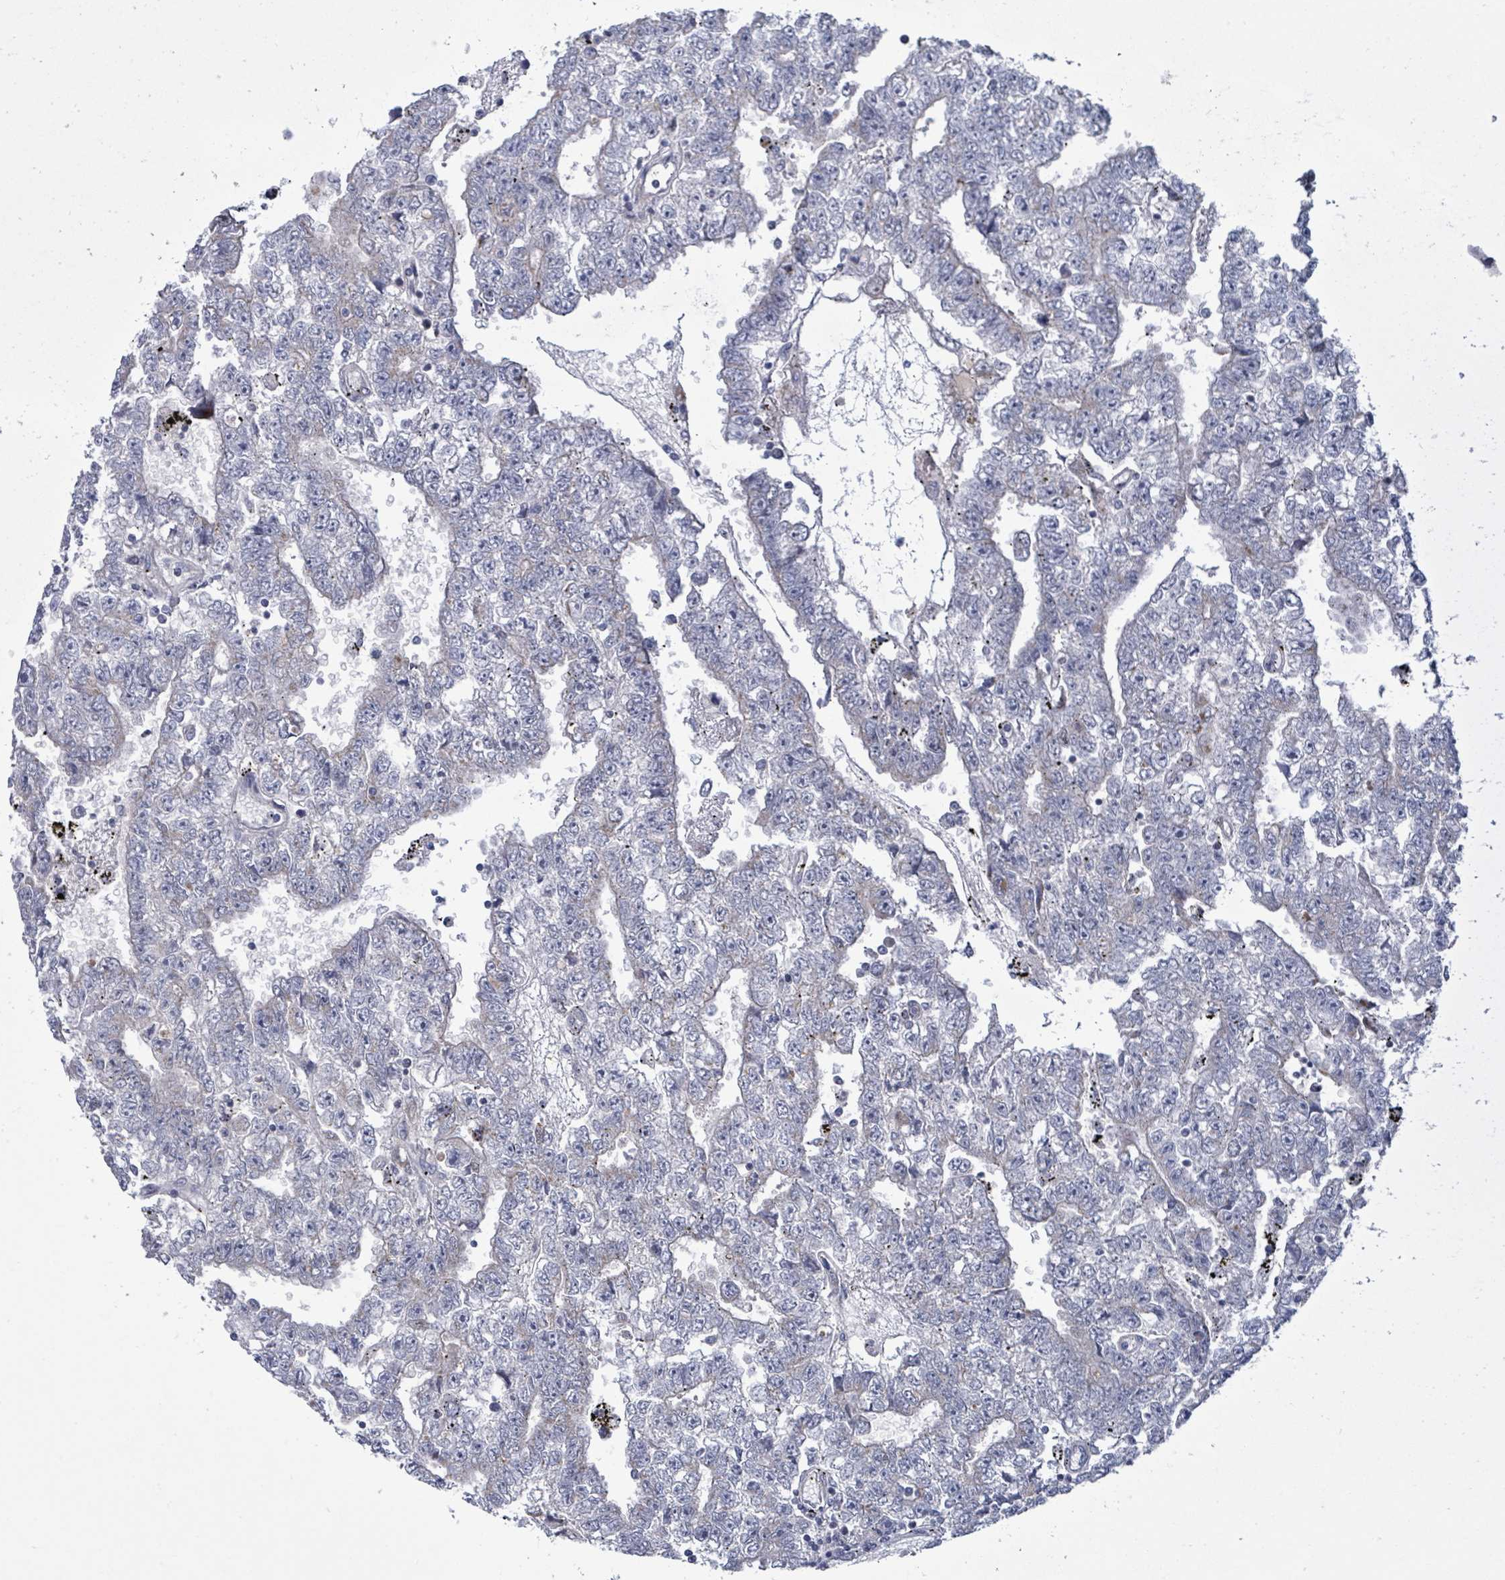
{"staining": {"intensity": "negative", "quantity": "none", "location": "none"}, "tissue": "testis cancer", "cell_type": "Tumor cells", "image_type": "cancer", "snomed": [{"axis": "morphology", "description": "Carcinoma, Embryonal, NOS"}, {"axis": "topography", "description": "Testis"}], "caption": "An image of testis cancer stained for a protein displays no brown staining in tumor cells.", "gene": "ZFPM1", "patient": {"sex": "male", "age": 25}}